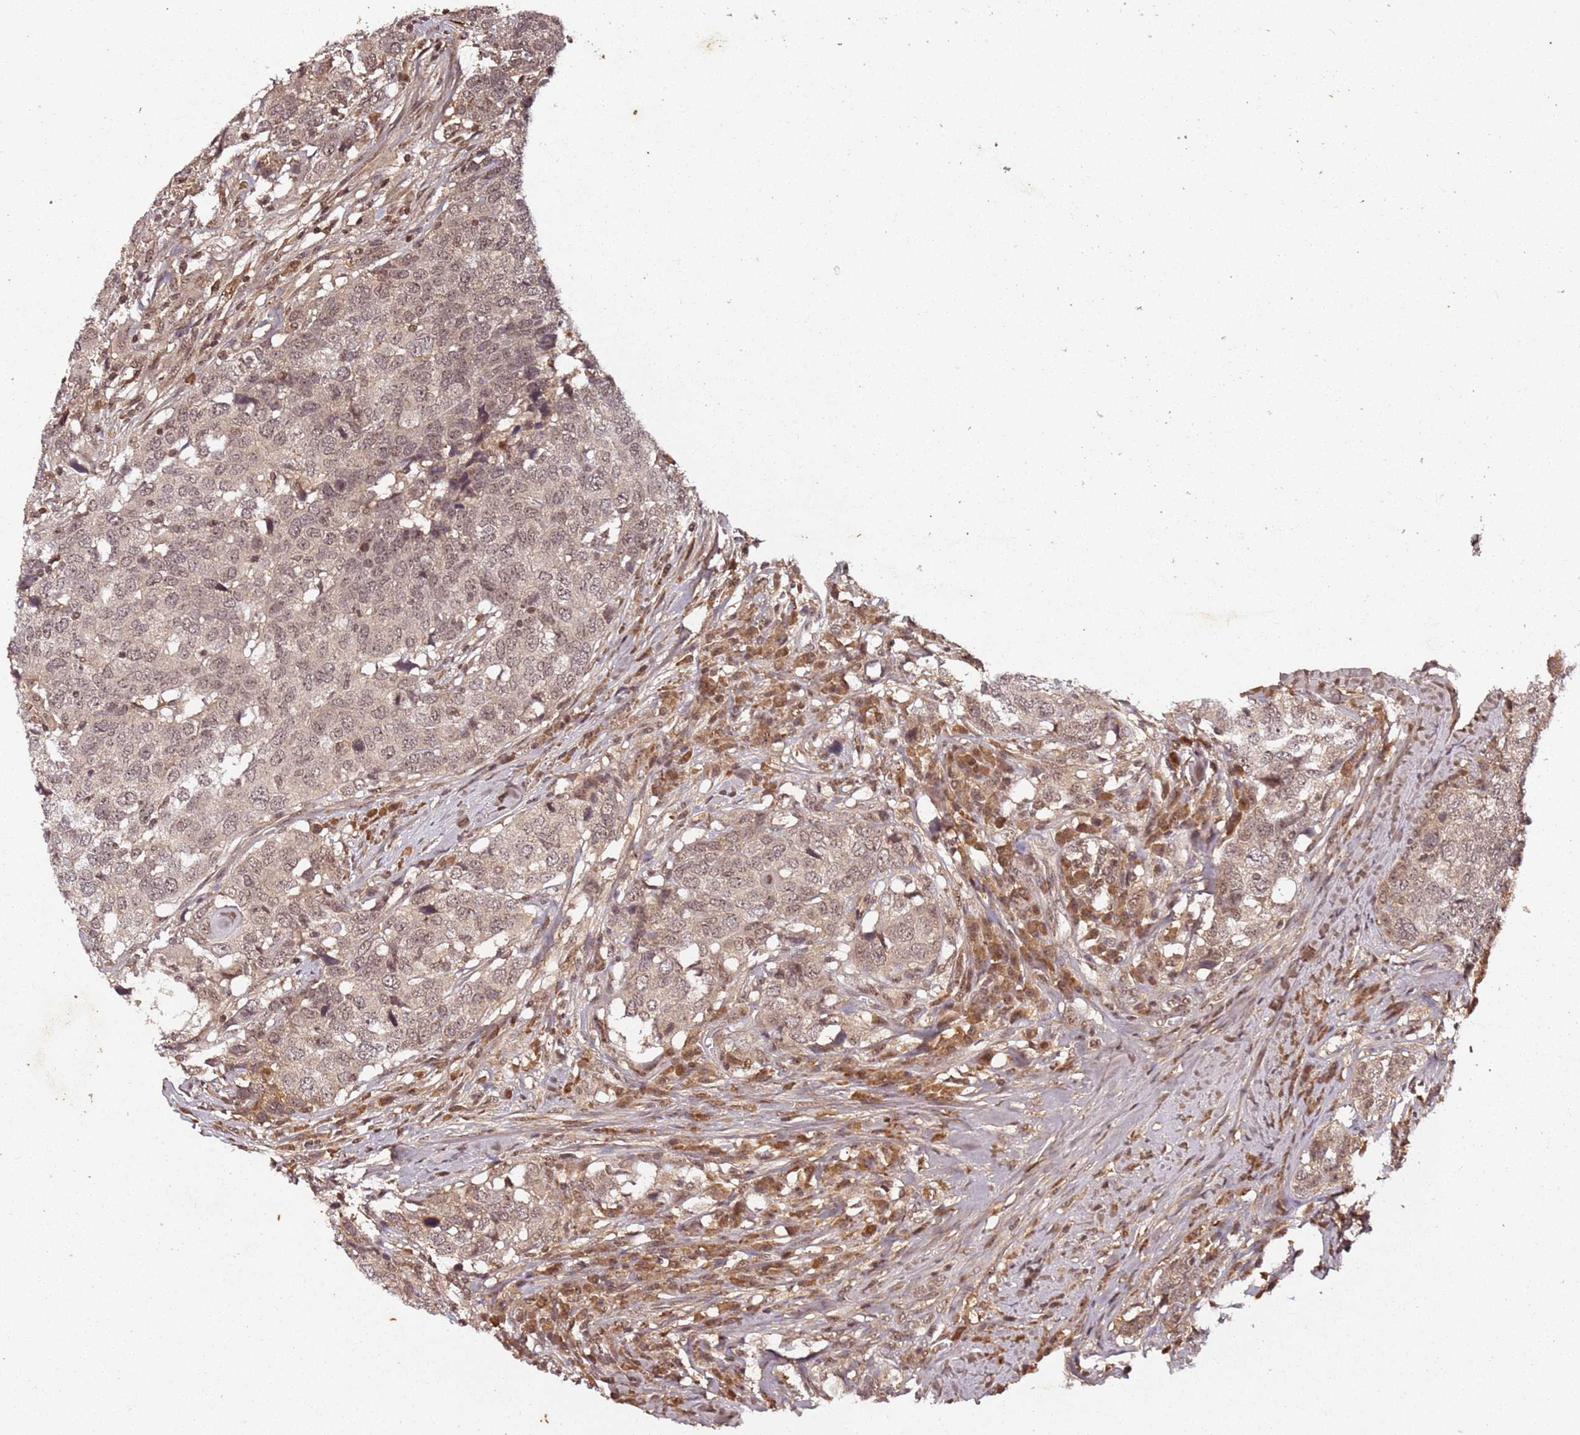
{"staining": {"intensity": "moderate", "quantity": ">75%", "location": "nuclear"}, "tissue": "head and neck cancer", "cell_type": "Tumor cells", "image_type": "cancer", "snomed": [{"axis": "morphology", "description": "Normal tissue, NOS"}, {"axis": "morphology", "description": "Squamous cell carcinoma, NOS"}, {"axis": "topography", "description": "Skeletal muscle"}, {"axis": "topography", "description": "Vascular tissue"}, {"axis": "topography", "description": "Peripheral nerve tissue"}, {"axis": "topography", "description": "Head-Neck"}], "caption": "Immunohistochemistry photomicrograph of human squamous cell carcinoma (head and neck) stained for a protein (brown), which demonstrates medium levels of moderate nuclear positivity in approximately >75% of tumor cells.", "gene": "COL1A2", "patient": {"sex": "male", "age": 66}}